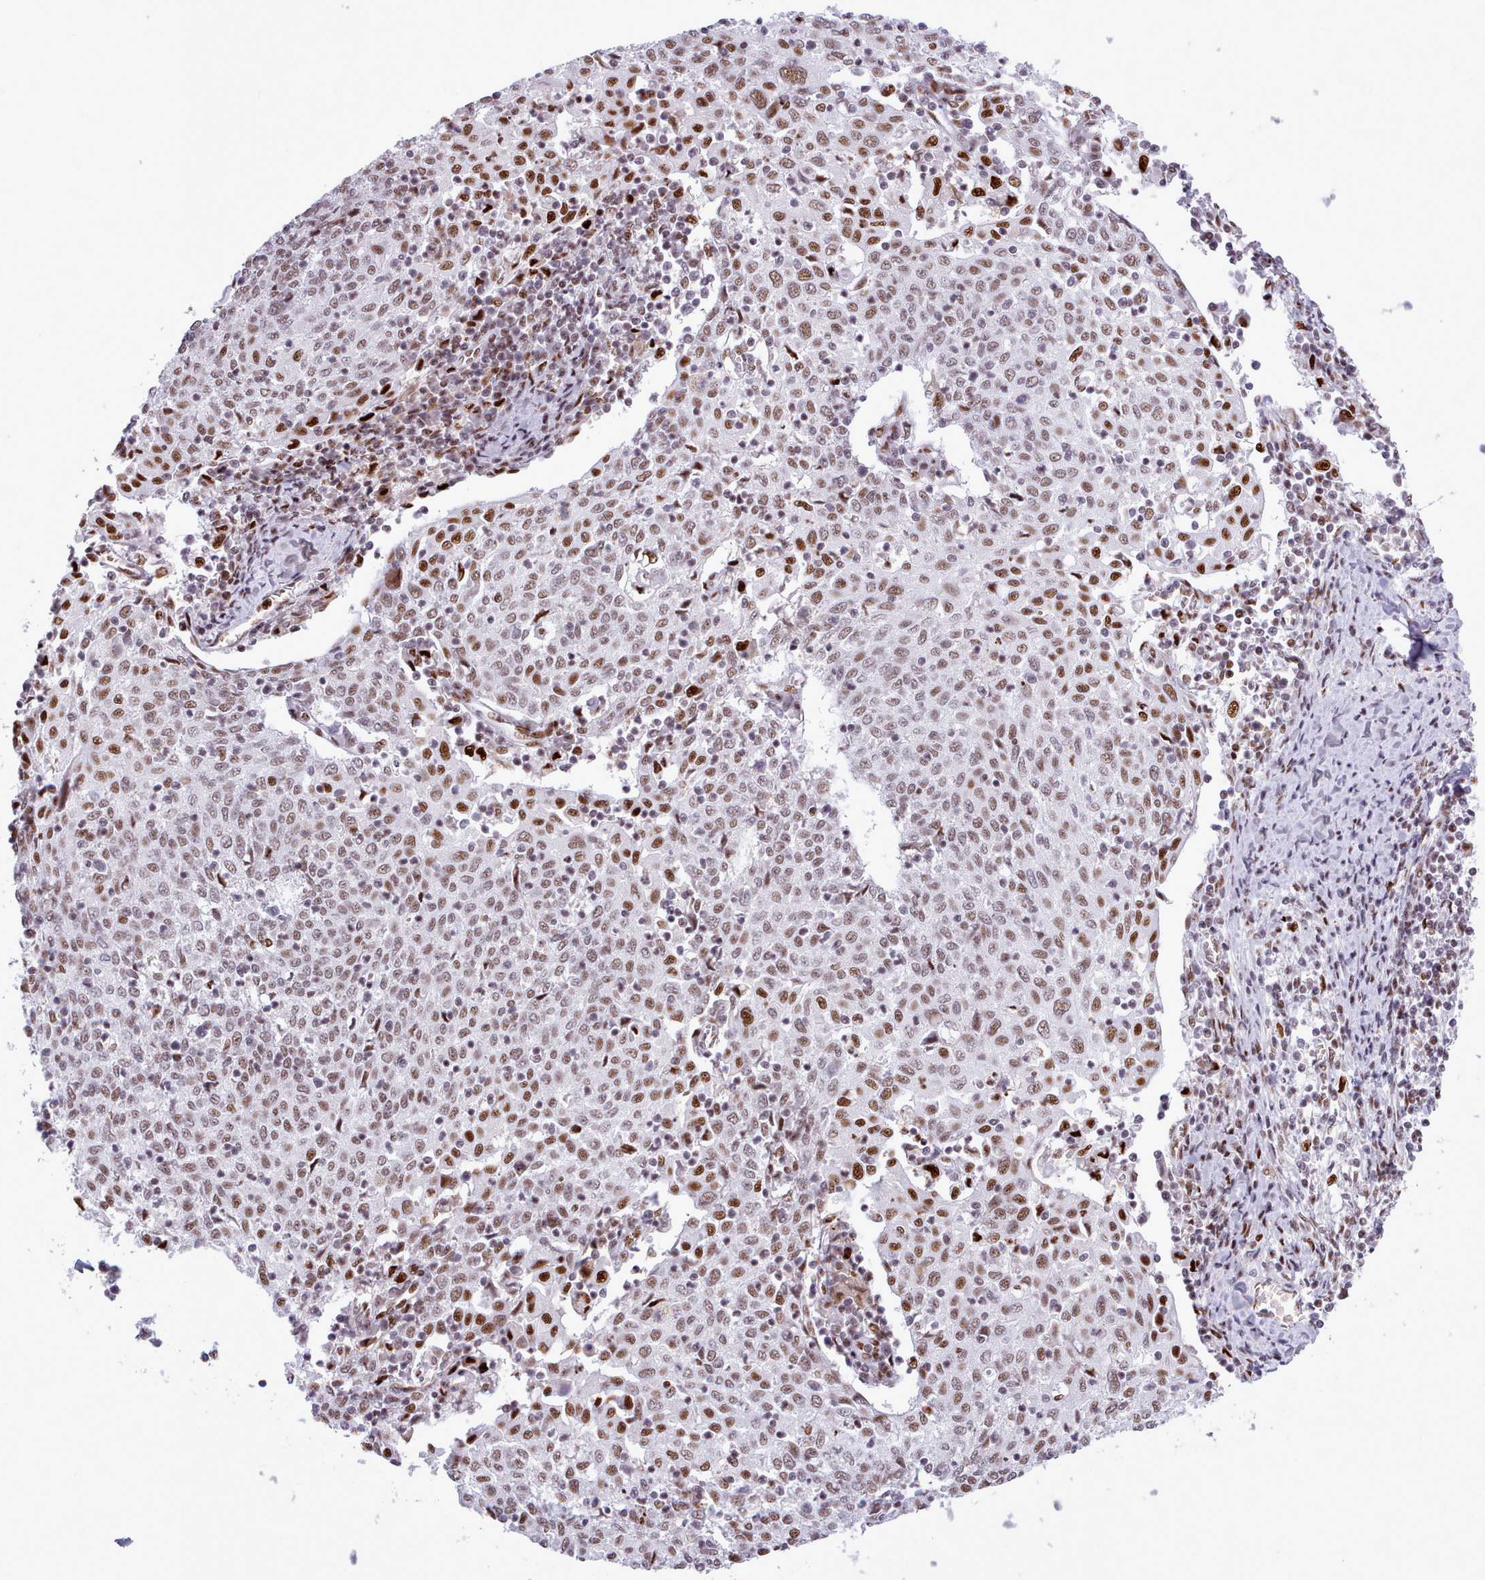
{"staining": {"intensity": "moderate", "quantity": ">75%", "location": "nuclear"}, "tissue": "cervical cancer", "cell_type": "Tumor cells", "image_type": "cancer", "snomed": [{"axis": "morphology", "description": "Squamous cell carcinoma, NOS"}, {"axis": "topography", "description": "Cervix"}], "caption": "IHC photomicrograph of neoplastic tissue: human cervical cancer (squamous cell carcinoma) stained using immunohistochemistry (IHC) reveals medium levels of moderate protein expression localized specifically in the nuclear of tumor cells, appearing as a nuclear brown color.", "gene": "SRSF4", "patient": {"sex": "female", "age": 52}}